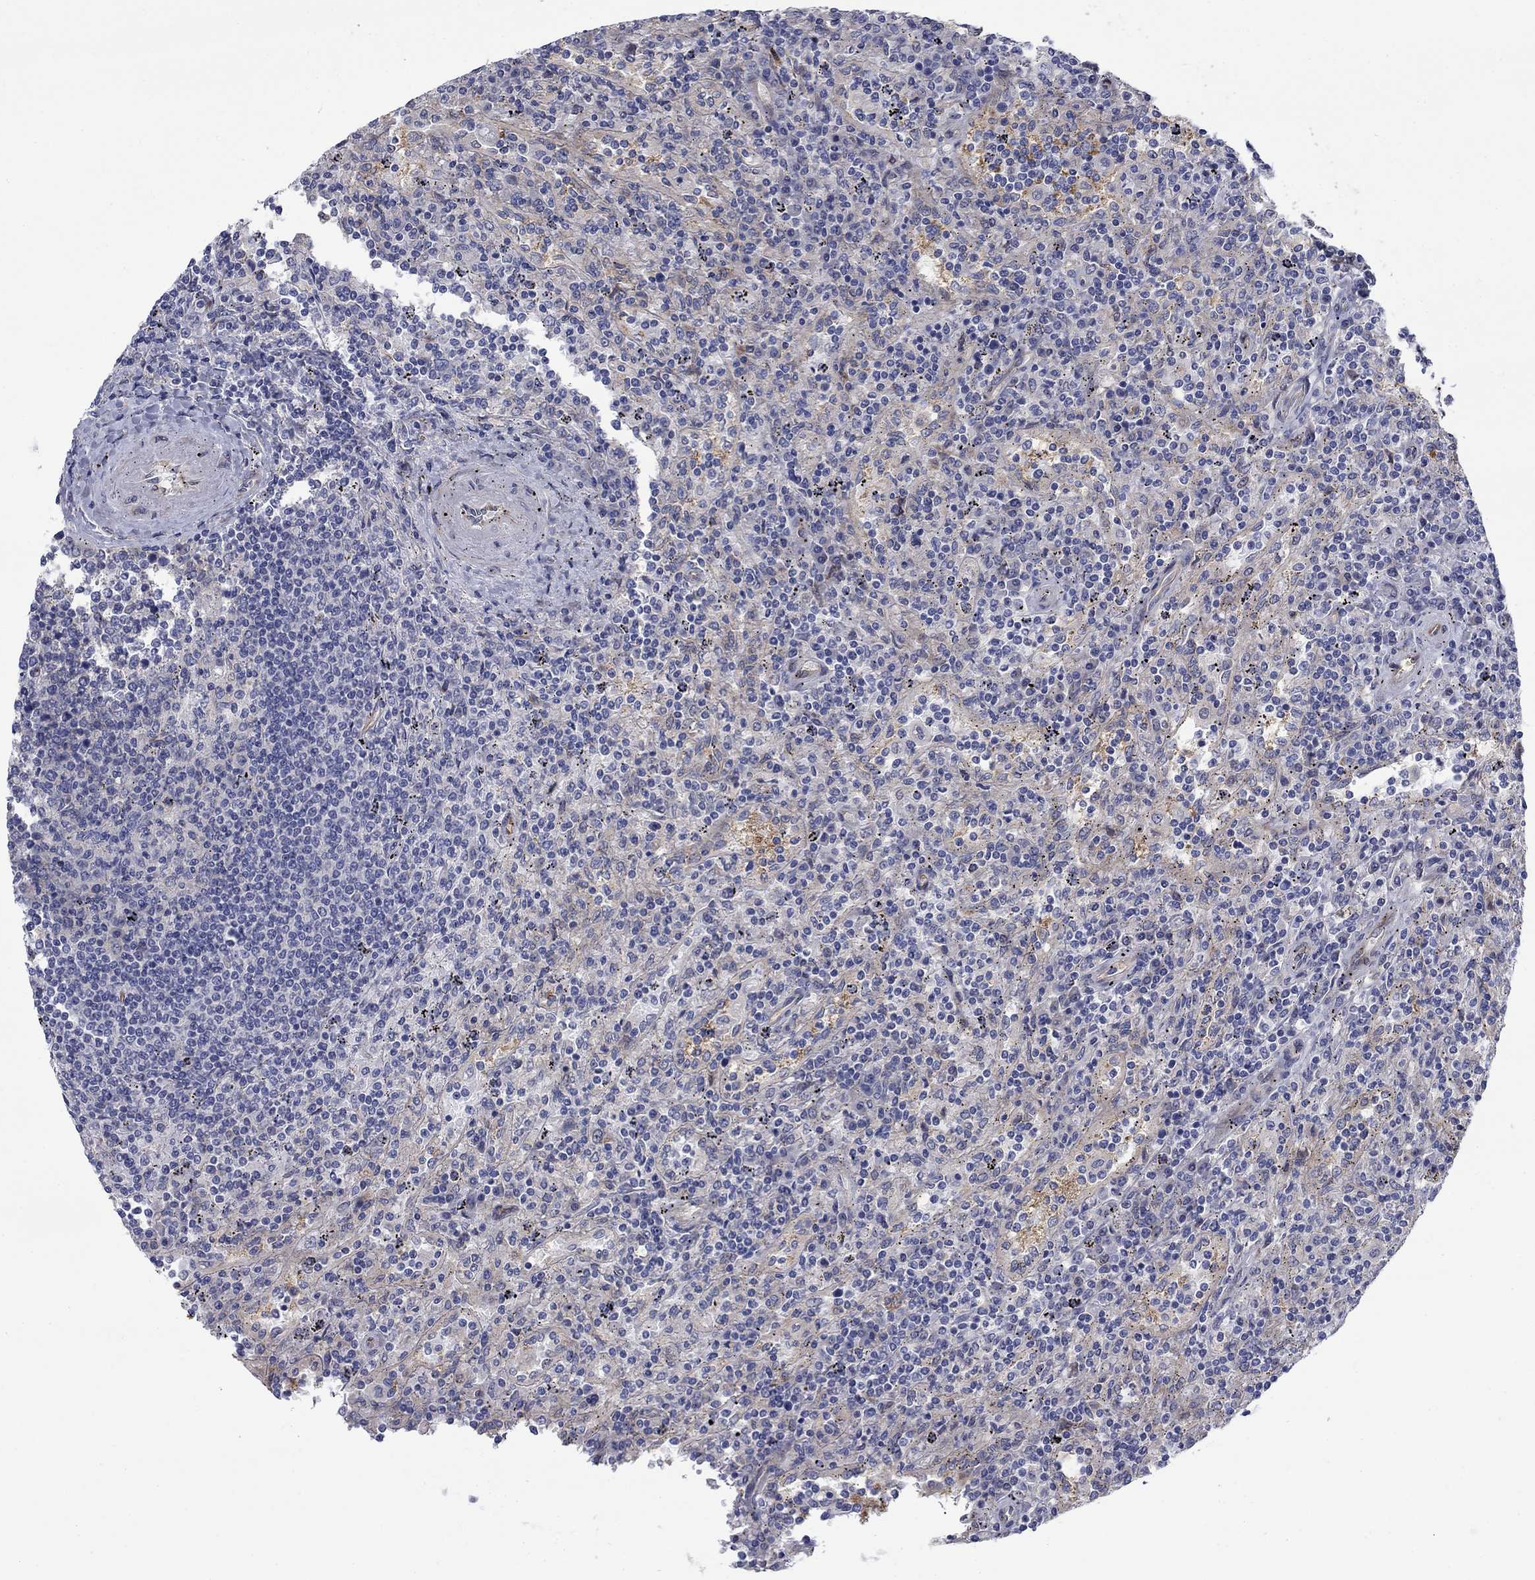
{"staining": {"intensity": "negative", "quantity": "none", "location": "none"}, "tissue": "lymphoma", "cell_type": "Tumor cells", "image_type": "cancer", "snomed": [{"axis": "morphology", "description": "Malignant lymphoma, non-Hodgkin's type, Low grade"}, {"axis": "topography", "description": "Spleen"}], "caption": "Immunohistochemistry (IHC) histopathology image of neoplastic tissue: human low-grade malignant lymphoma, non-Hodgkin's type stained with DAB reveals no significant protein staining in tumor cells.", "gene": "FXR1", "patient": {"sex": "male", "age": 62}}